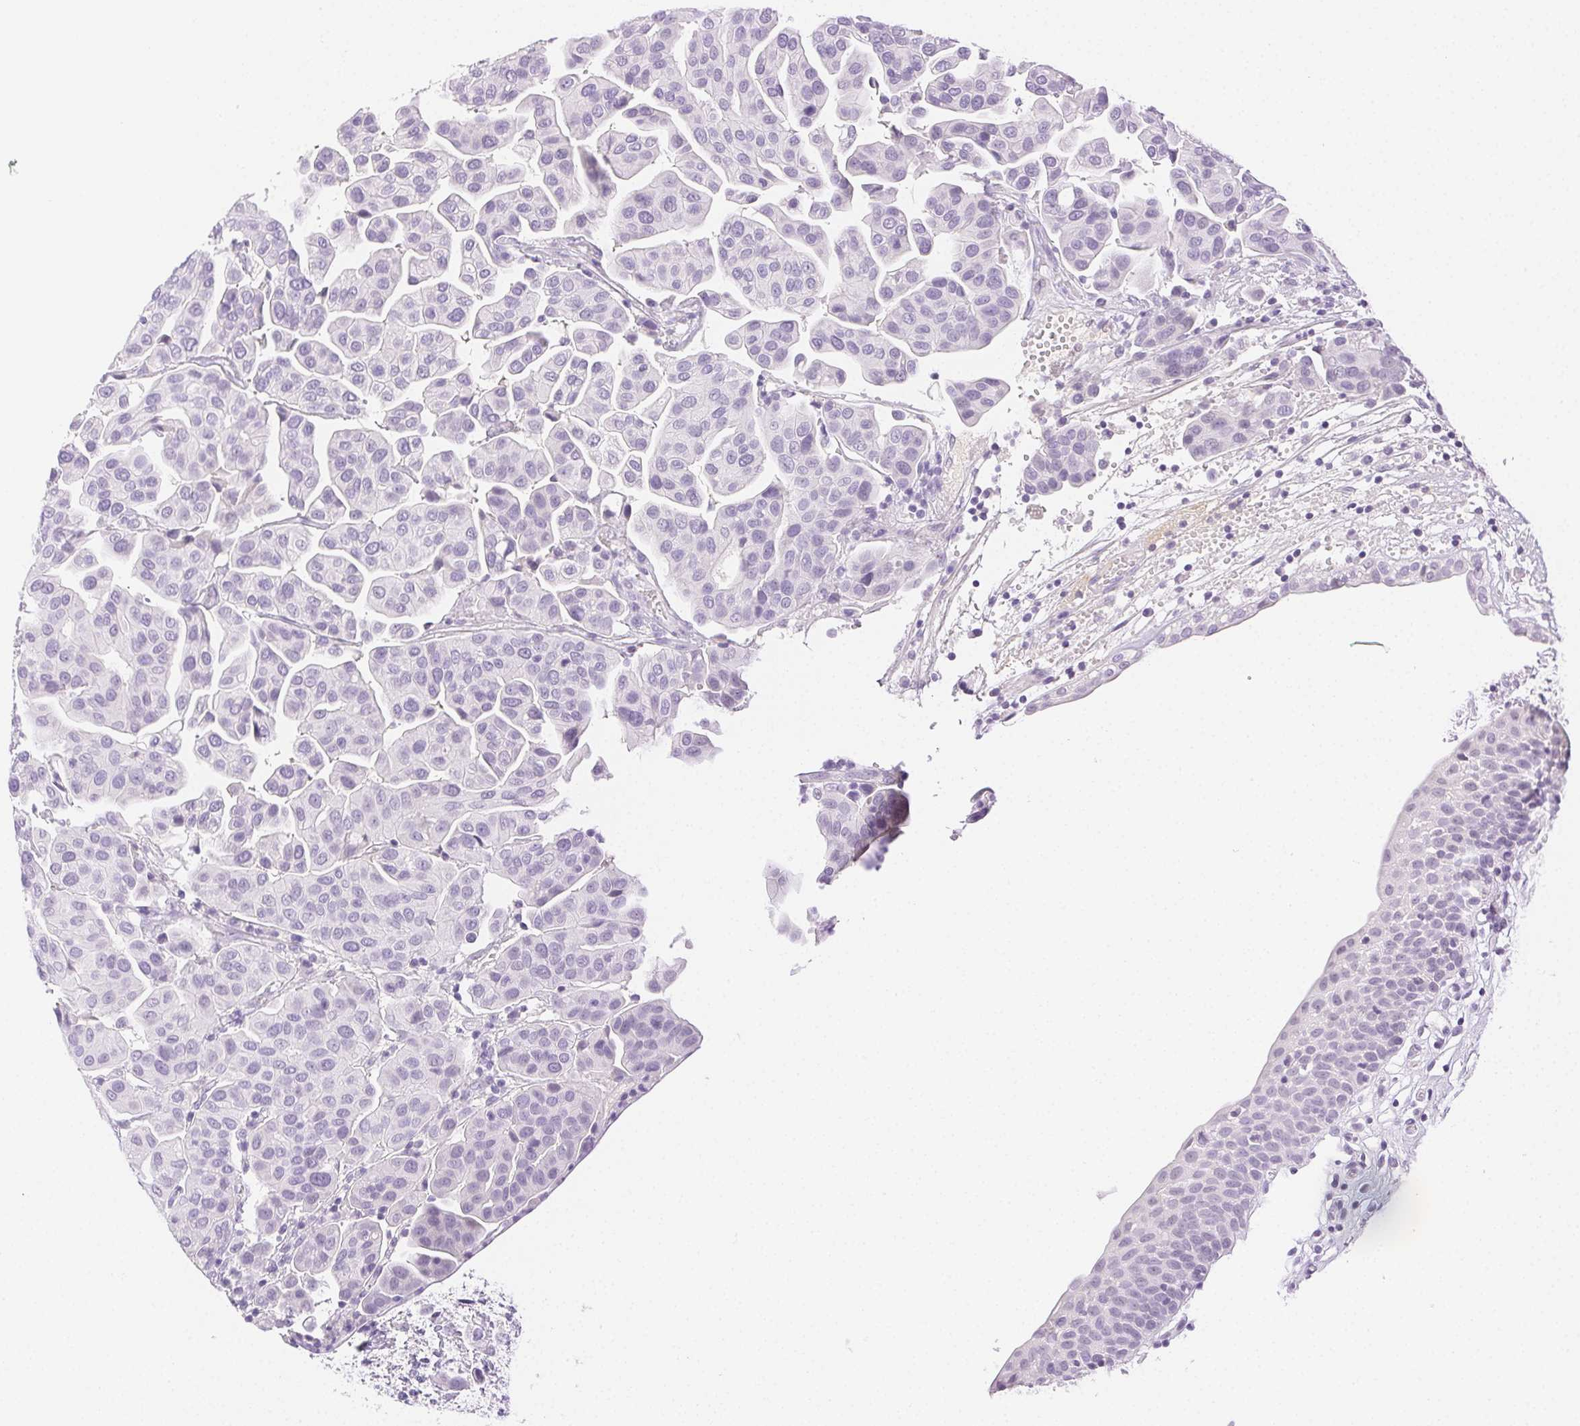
{"staining": {"intensity": "negative", "quantity": "none", "location": "none"}, "tissue": "renal cancer", "cell_type": "Tumor cells", "image_type": "cancer", "snomed": [{"axis": "morphology", "description": "Adenocarcinoma, NOS"}, {"axis": "topography", "description": "Urinary bladder"}], "caption": "Renal cancer (adenocarcinoma) stained for a protein using immunohistochemistry (IHC) exhibits no positivity tumor cells.", "gene": "SPACA4", "patient": {"sex": "male", "age": 61}}